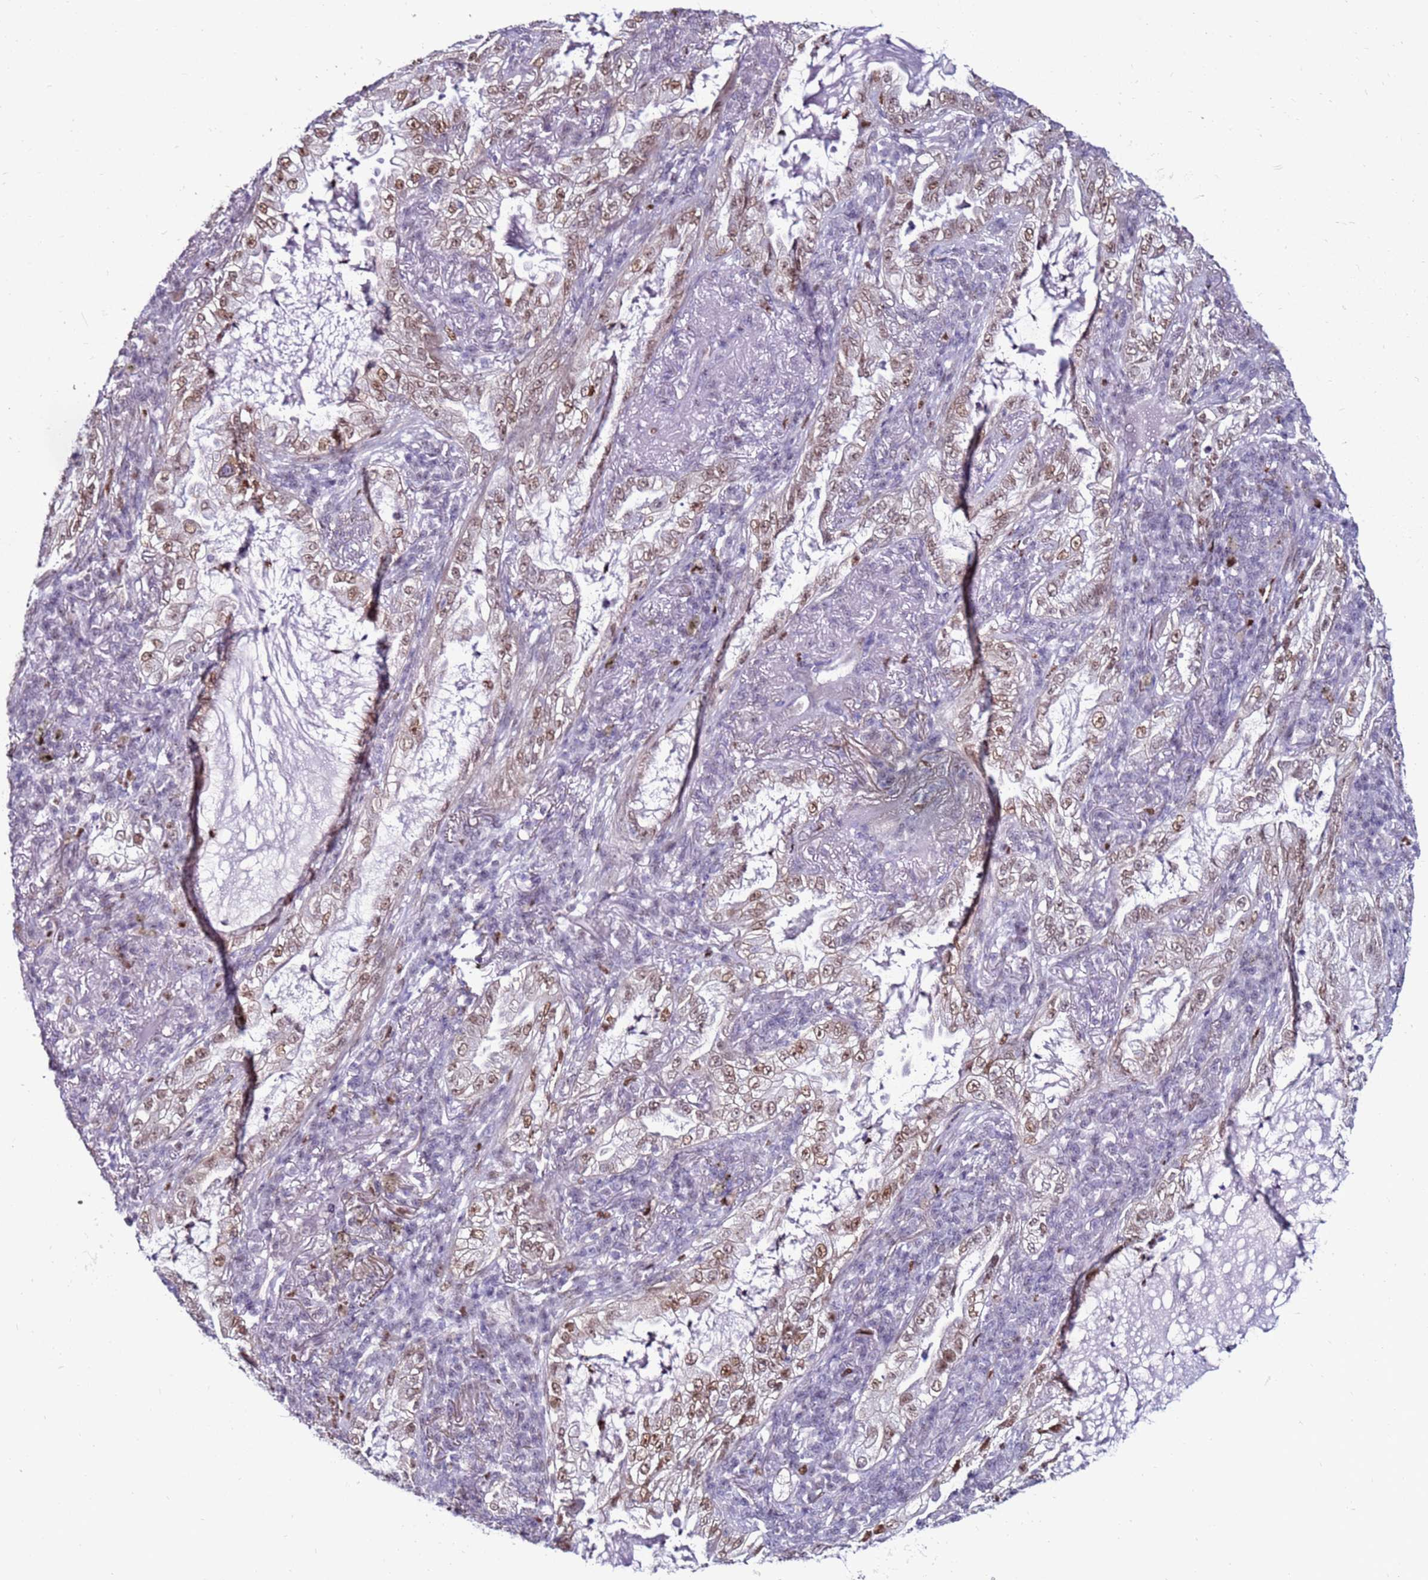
{"staining": {"intensity": "weak", "quantity": ">75%", "location": "nuclear"}, "tissue": "lung cancer", "cell_type": "Tumor cells", "image_type": "cancer", "snomed": [{"axis": "morphology", "description": "Adenocarcinoma, NOS"}, {"axis": "topography", "description": "Lung"}], "caption": "Weak nuclear protein positivity is appreciated in about >75% of tumor cells in lung cancer (adenocarcinoma).", "gene": "KPNA4", "patient": {"sex": "female", "age": 73}}